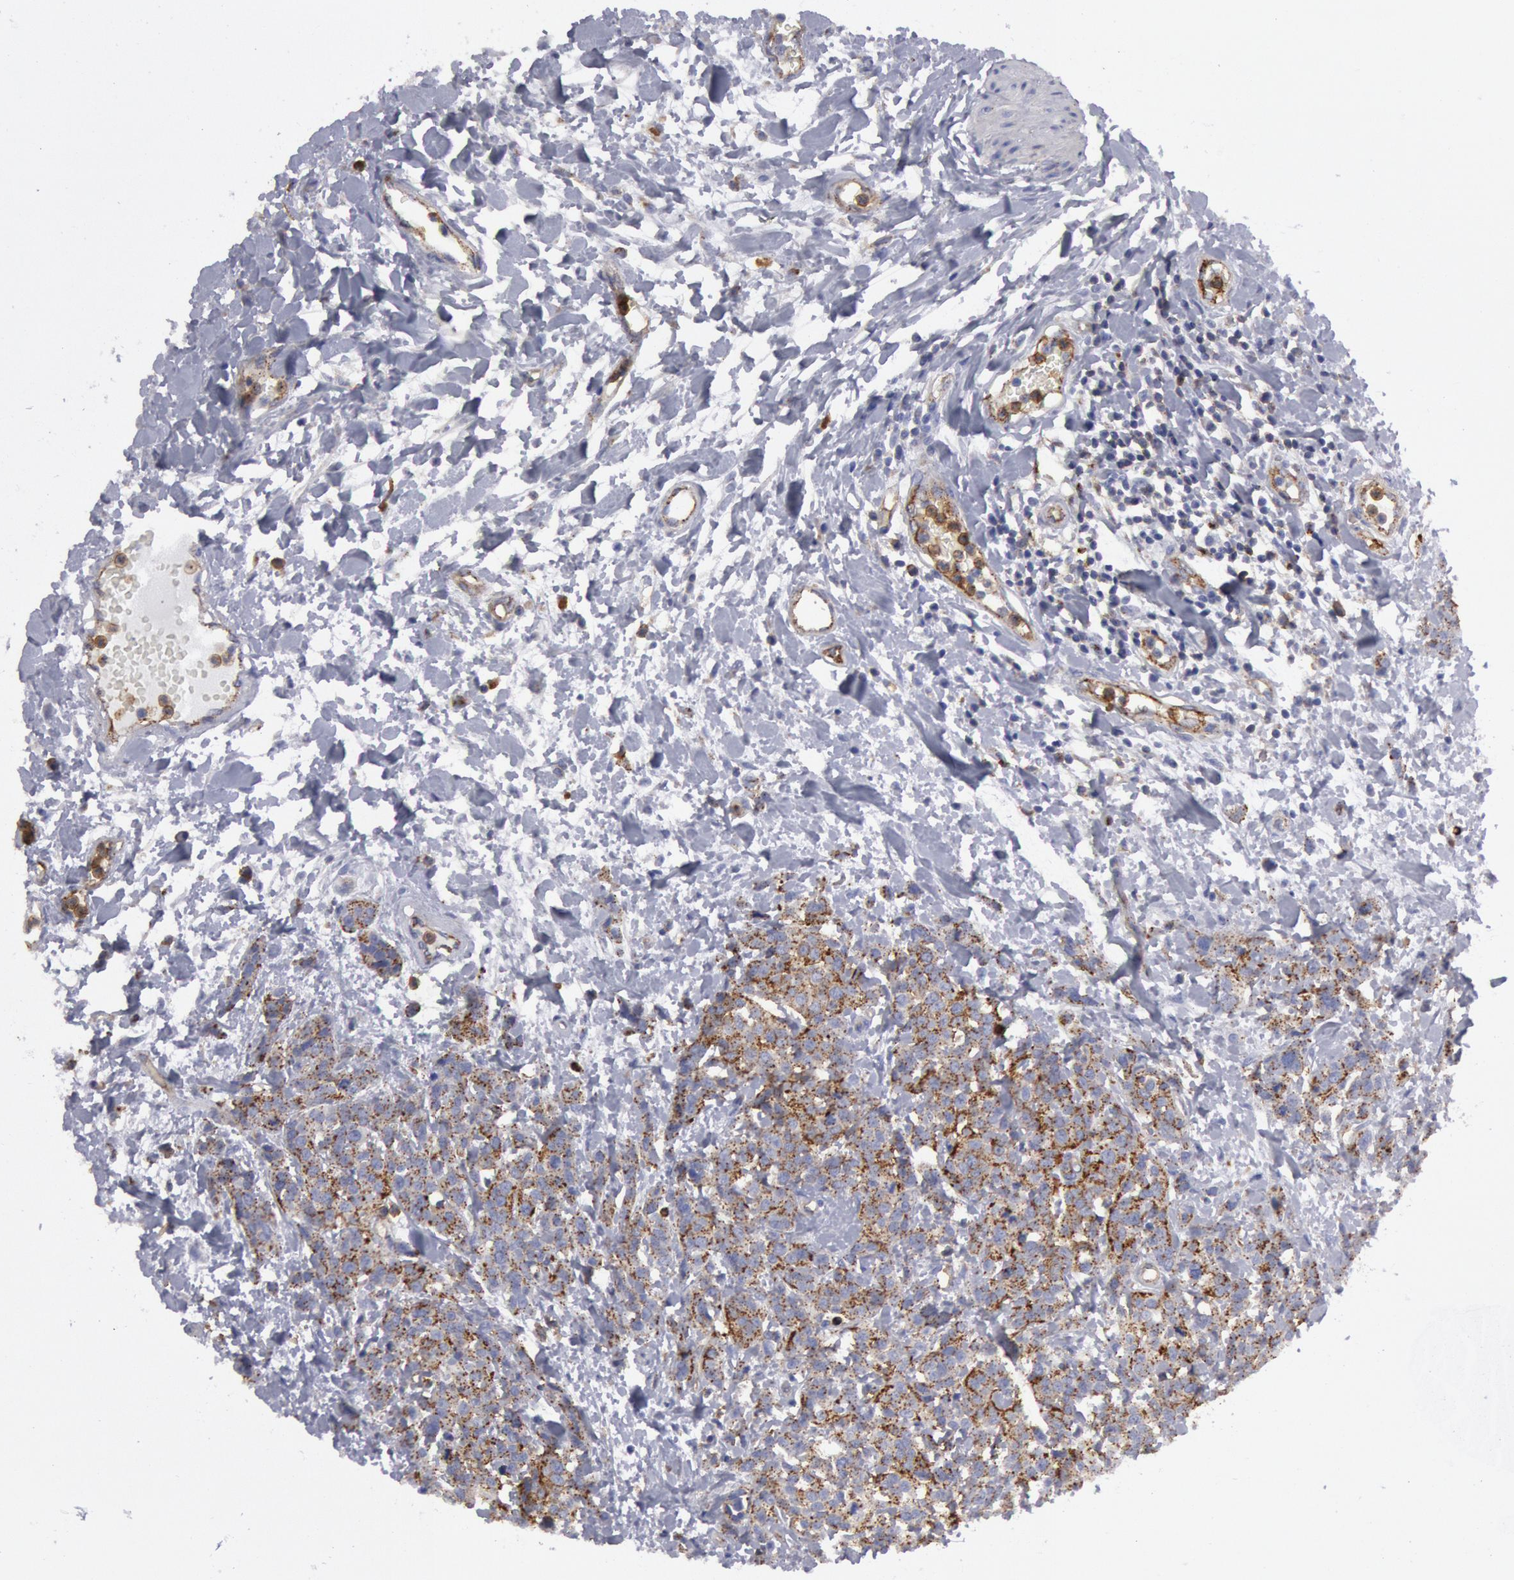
{"staining": {"intensity": "moderate", "quantity": "25%-75%", "location": "cytoplasmic/membranous"}, "tissue": "urothelial cancer", "cell_type": "Tumor cells", "image_type": "cancer", "snomed": [{"axis": "morphology", "description": "Urothelial carcinoma, High grade"}, {"axis": "topography", "description": "Urinary bladder"}], "caption": "Protein analysis of urothelial cancer tissue shows moderate cytoplasmic/membranous expression in about 25%-75% of tumor cells. (DAB (3,3'-diaminobenzidine) = brown stain, brightfield microscopy at high magnification).", "gene": "FLOT1", "patient": {"sex": "male", "age": 56}}